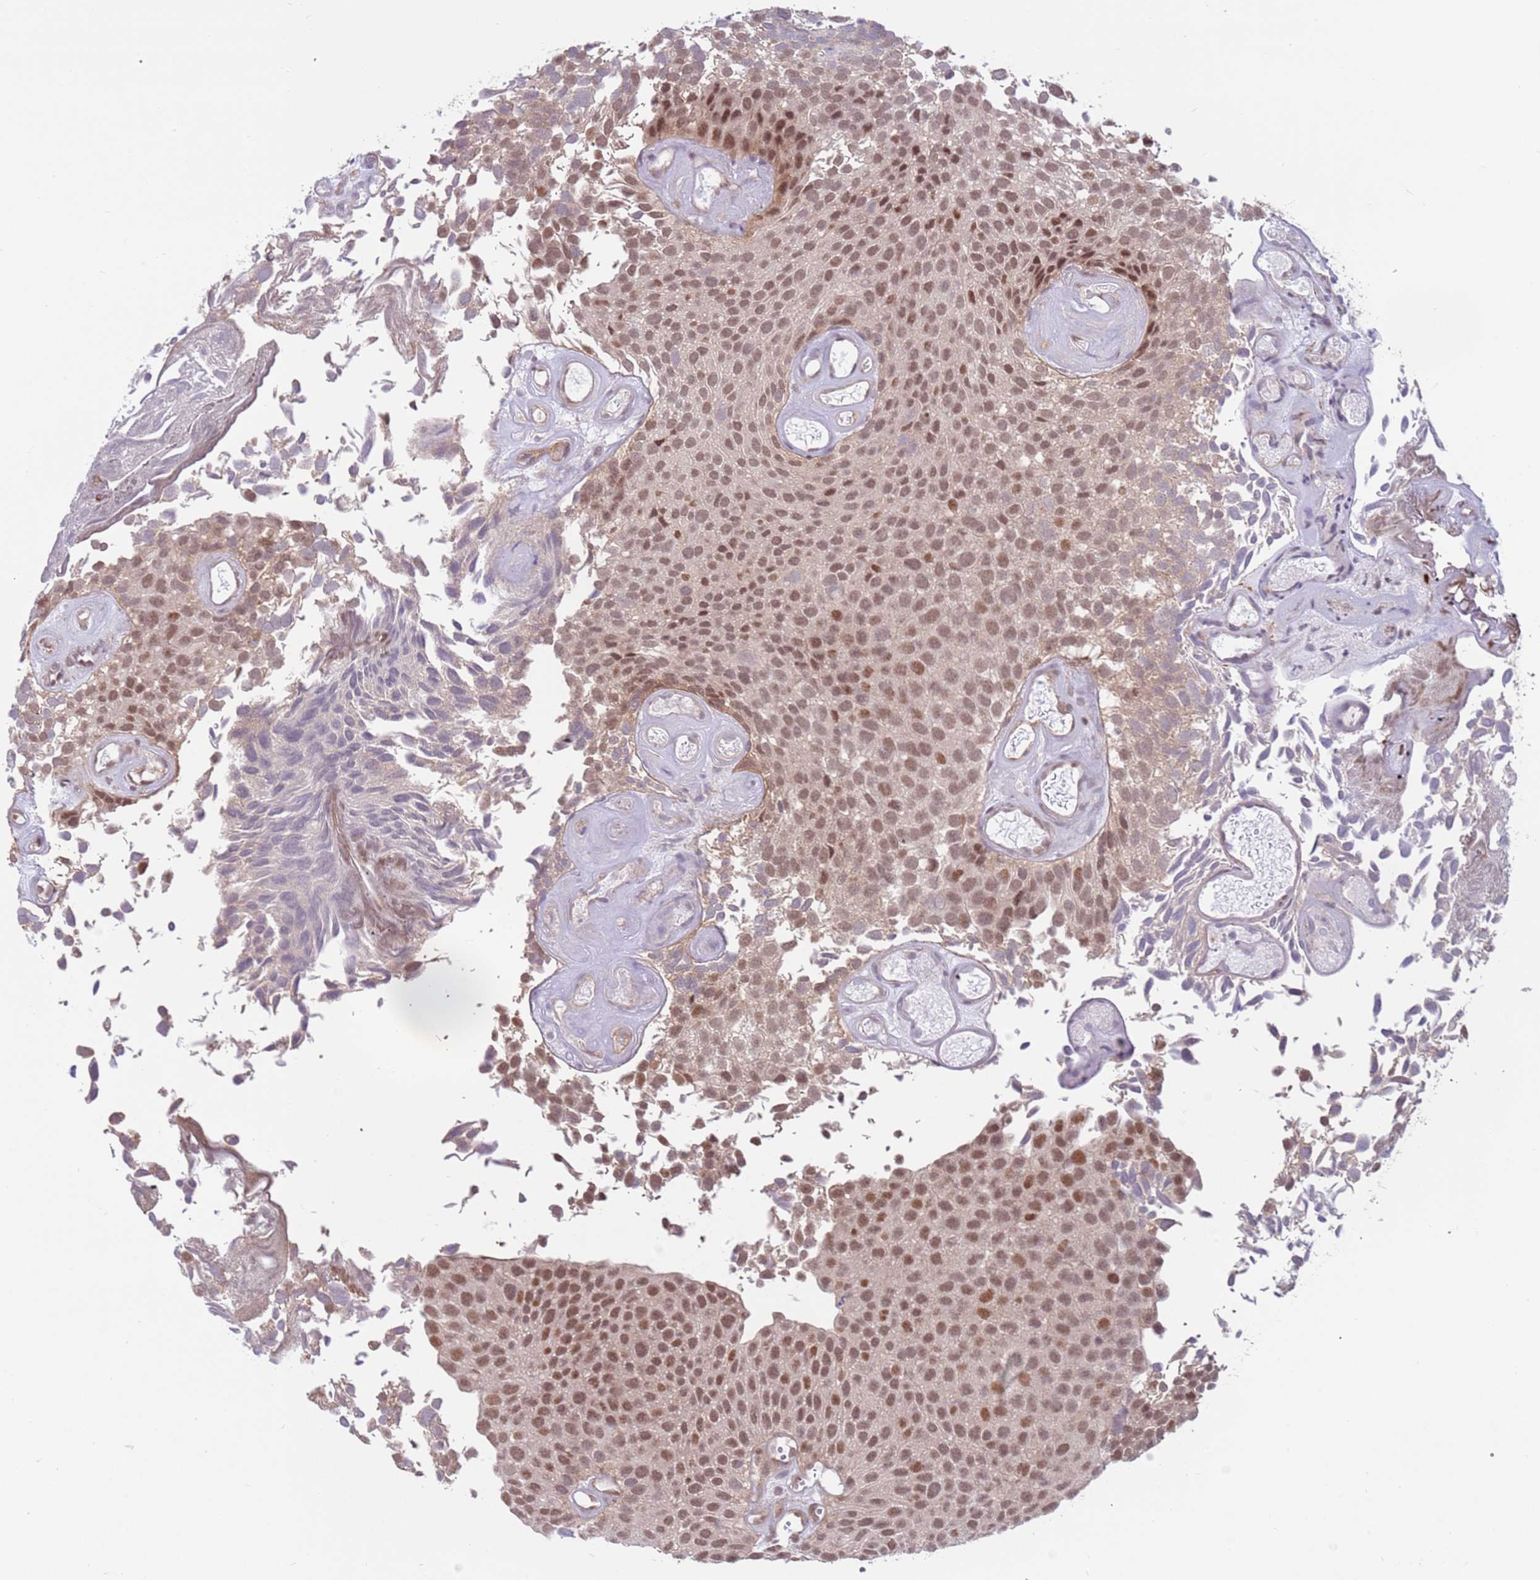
{"staining": {"intensity": "moderate", "quantity": ">75%", "location": "nuclear"}, "tissue": "urothelial cancer", "cell_type": "Tumor cells", "image_type": "cancer", "snomed": [{"axis": "morphology", "description": "Urothelial carcinoma, Low grade"}, {"axis": "topography", "description": "Urinary bladder"}], "caption": "Tumor cells show moderate nuclear positivity in about >75% of cells in urothelial cancer. (Brightfield microscopy of DAB IHC at high magnification).", "gene": "DCAF4", "patient": {"sex": "male", "age": 89}}